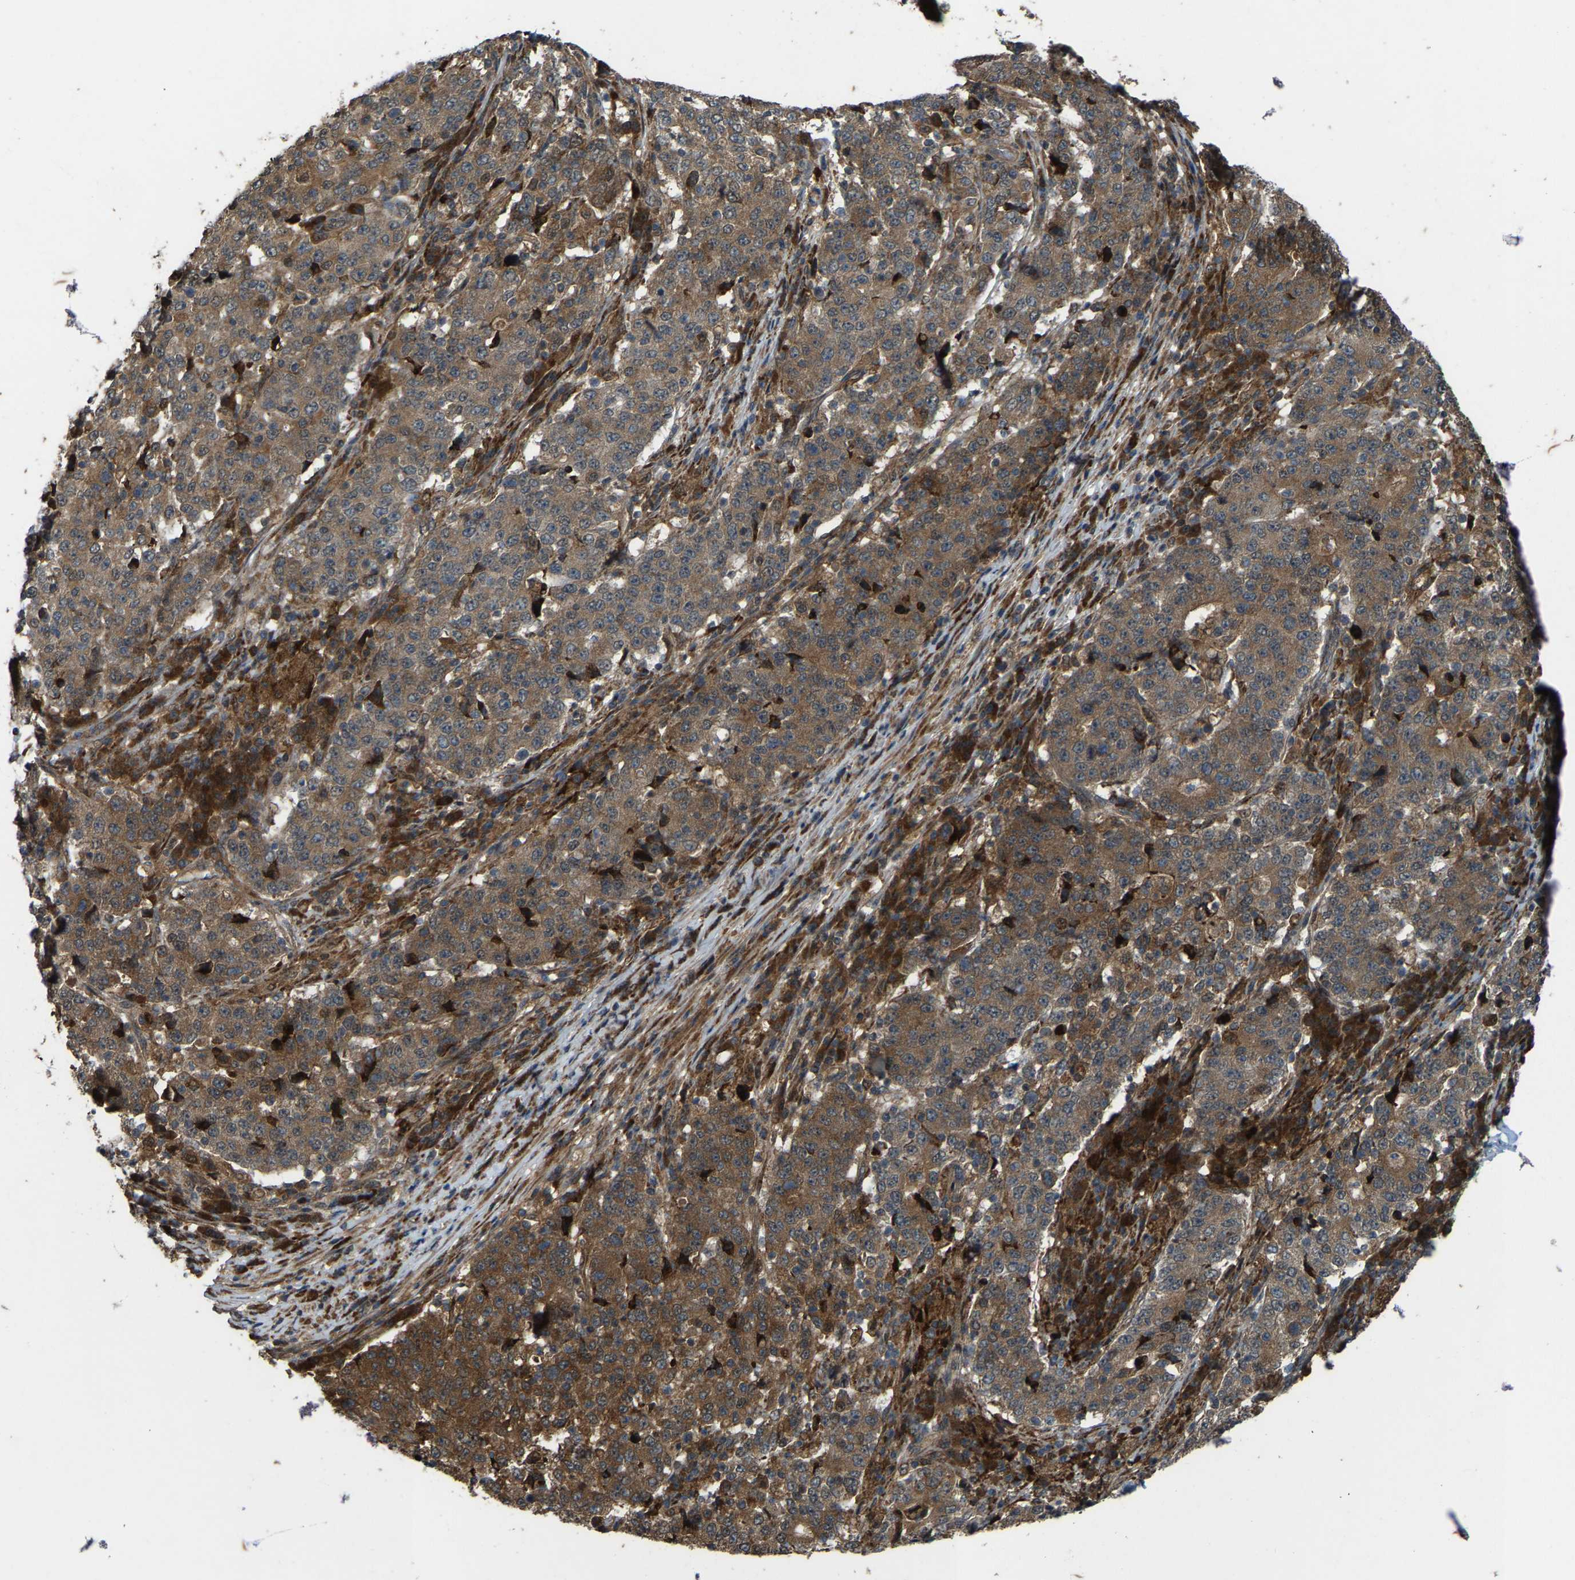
{"staining": {"intensity": "moderate", "quantity": ">75%", "location": "cytoplasmic/membranous"}, "tissue": "stomach cancer", "cell_type": "Tumor cells", "image_type": "cancer", "snomed": [{"axis": "morphology", "description": "Adenocarcinoma, NOS"}, {"axis": "topography", "description": "Stomach"}], "caption": "An image showing moderate cytoplasmic/membranous positivity in about >75% of tumor cells in stomach cancer (adenocarcinoma), as visualized by brown immunohistochemical staining.", "gene": "LRRC72", "patient": {"sex": "male", "age": 59}}